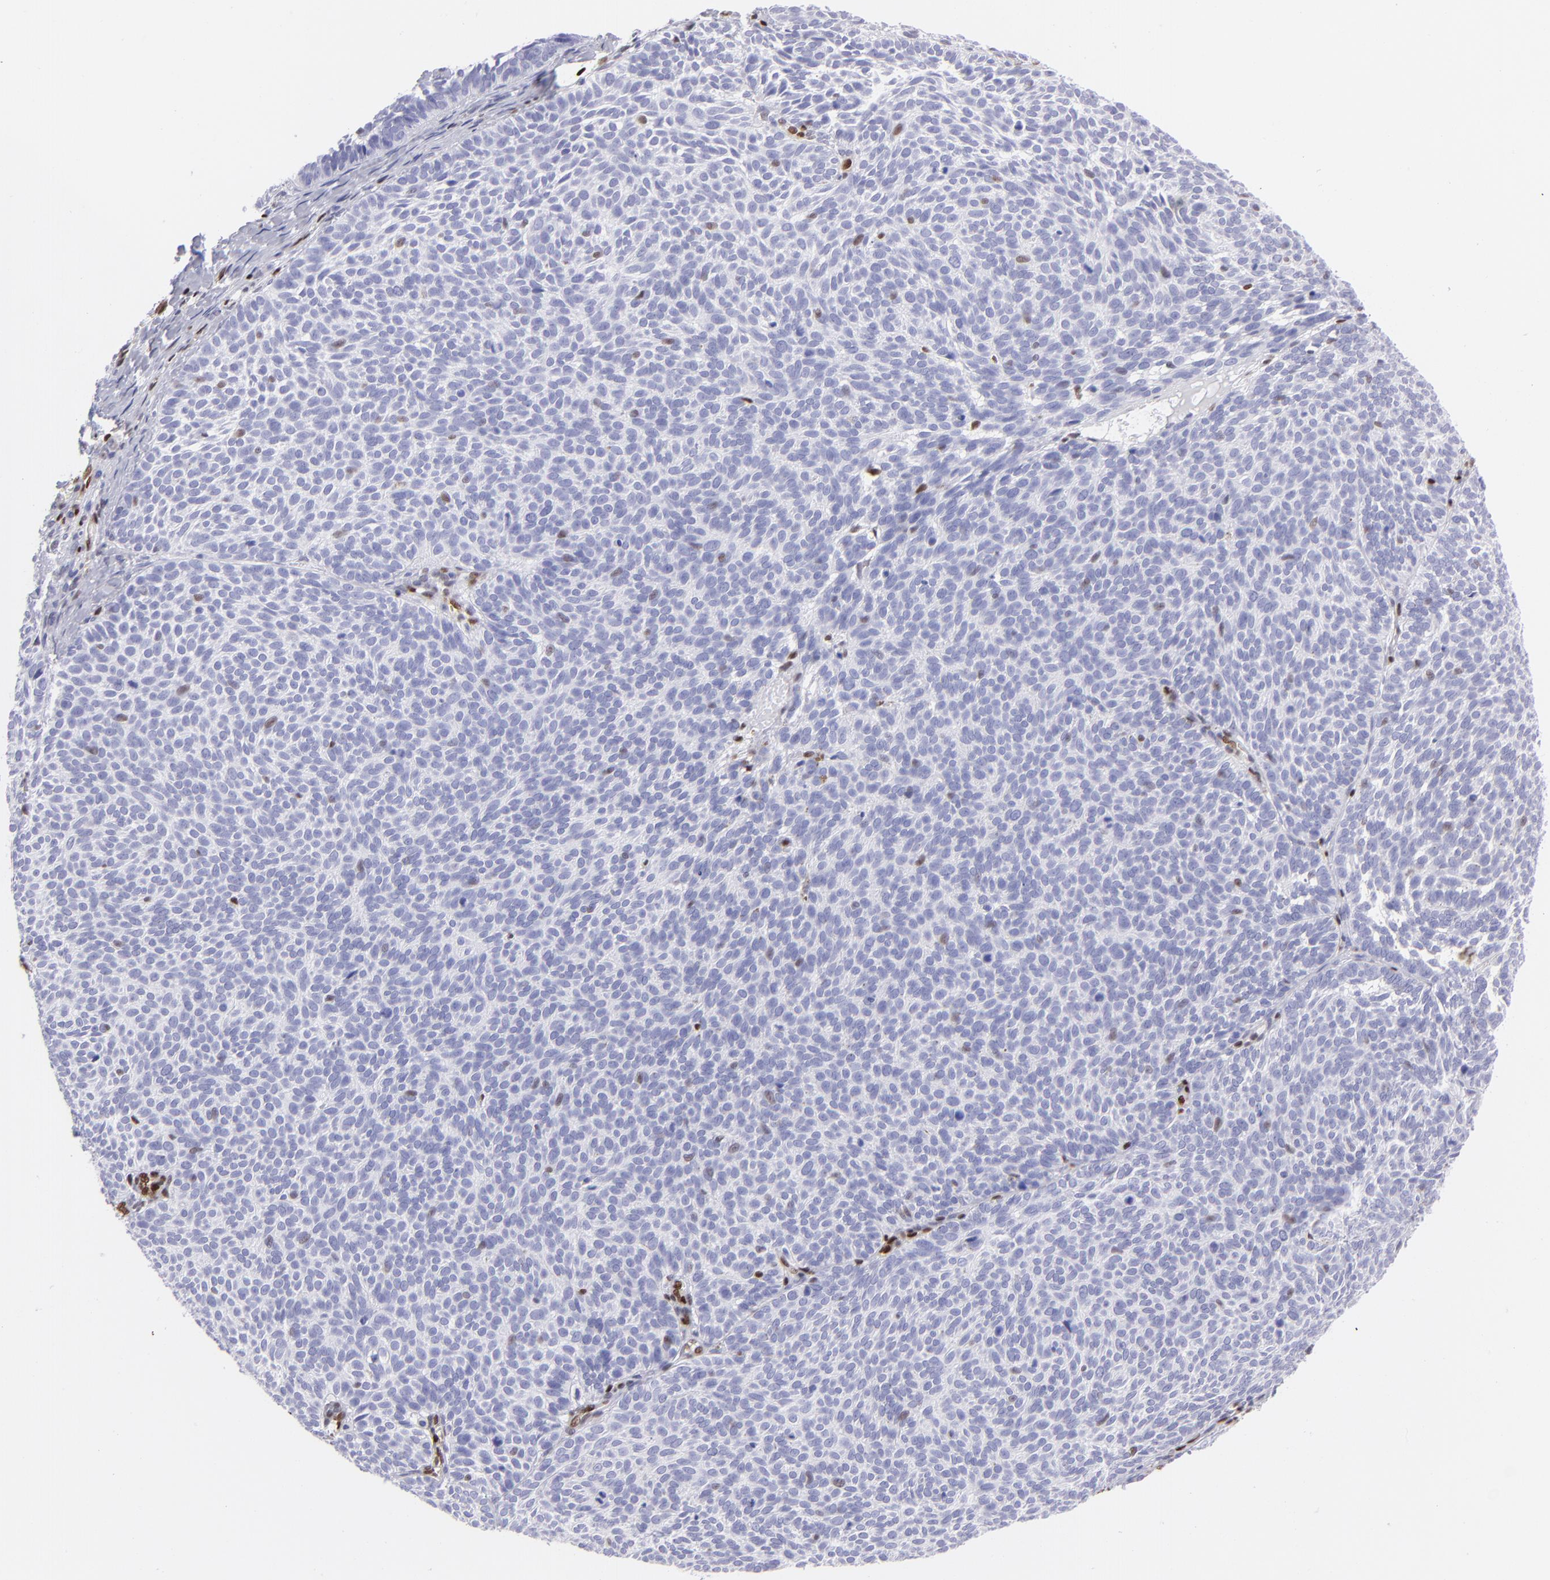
{"staining": {"intensity": "weak", "quantity": "<25%", "location": "nuclear"}, "tissue": "skin cancer", "cell_type": "Tumor cells", "image_type": "cancer", "snomed": [{"axis": "morphology", "description": "Basal cell carcinoma"}, {"axis": "topography", "description": "Skin"}], "caption": "Tumor cells show no significant positivity in basal cell carcinoma (skin).", "gene": "ETS1", "patient": {"sex": "male", "age": 63}}